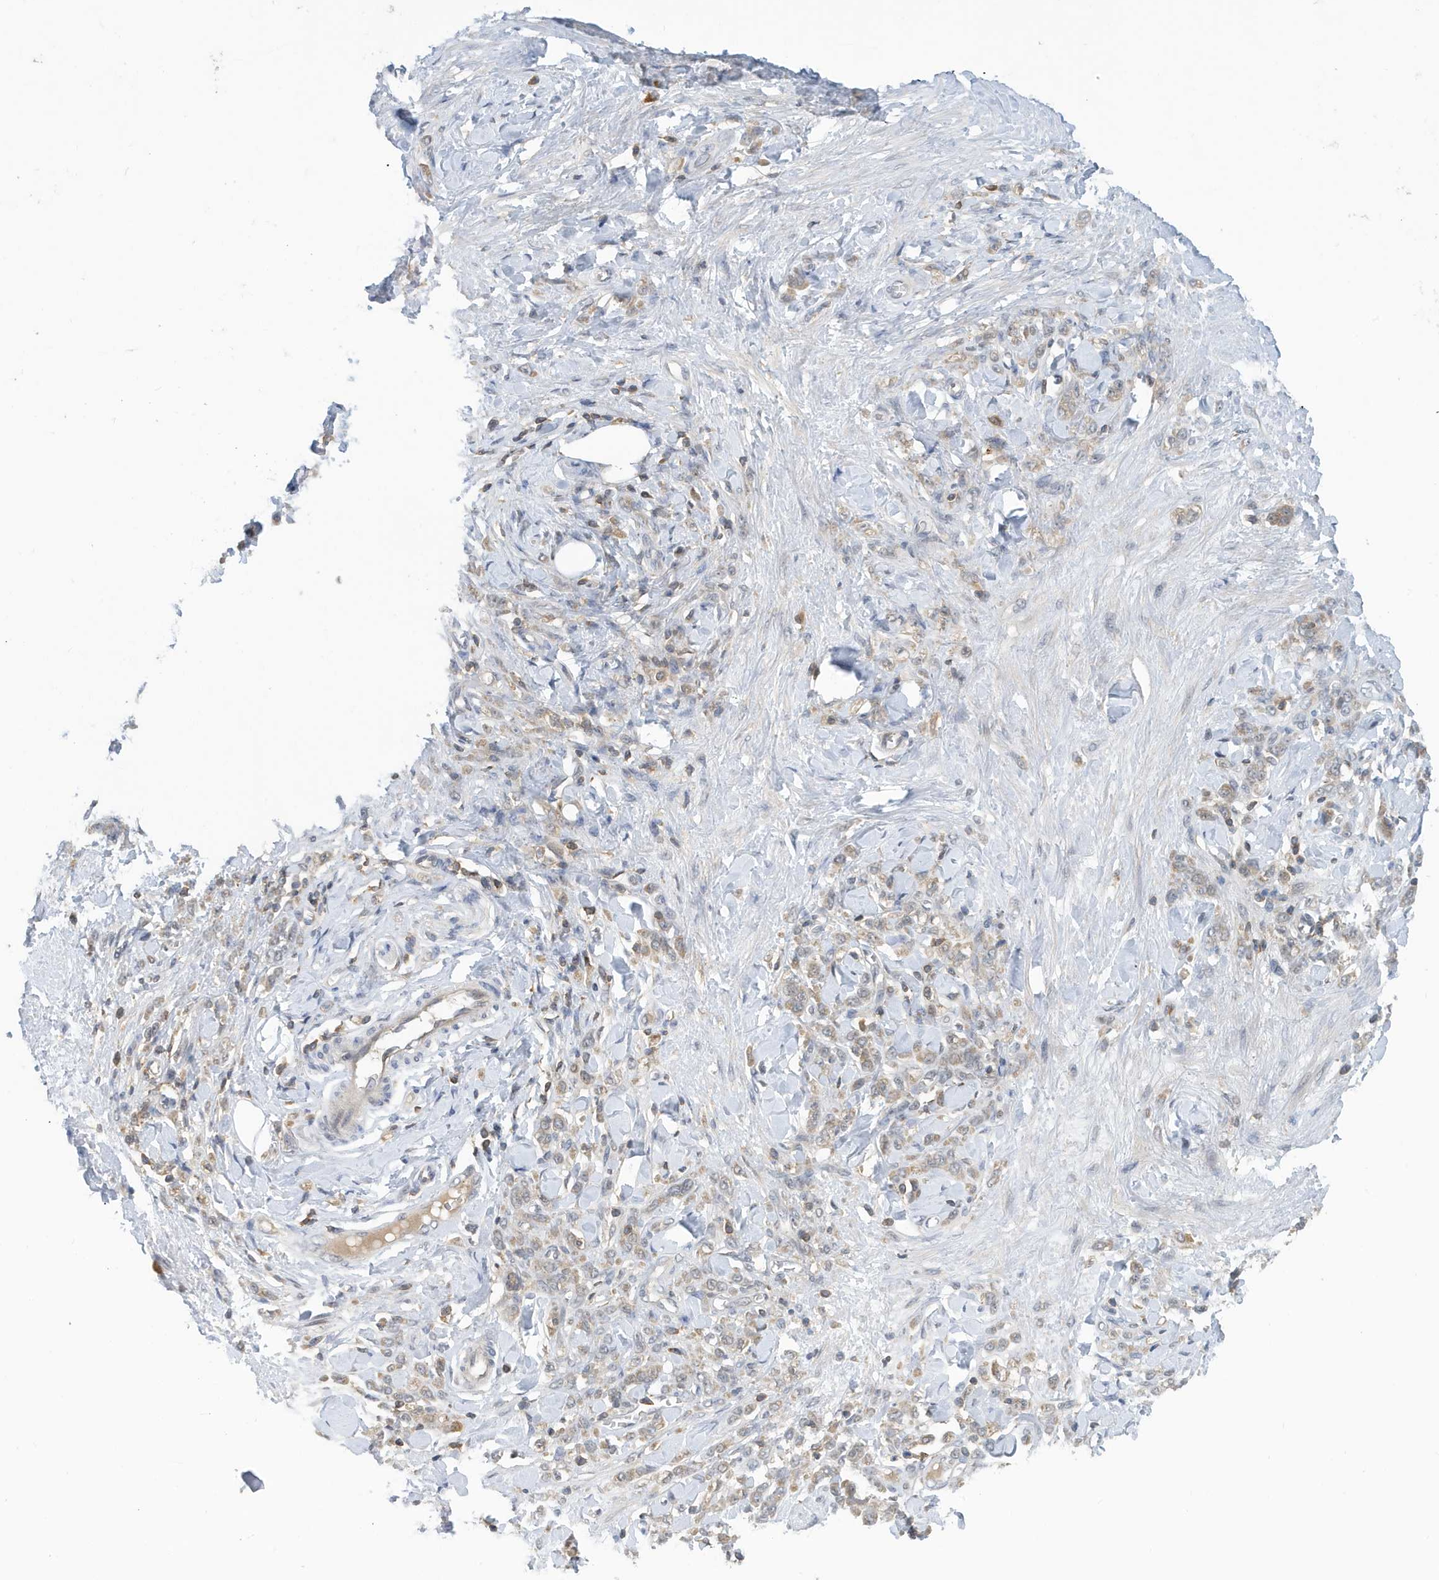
{"staining": {"intensity": "weak", "quantity": "25%-75%", "location": "cytoplasmic/membranous"}, "tissue": "stomach cancer", "cell_type": "Tumor cells", "image_type": "cancer", "snomed": [{"axis": "morphology", "description": "Normal tissue, NOS"}, {"axis": "morphology", "description": "Adenocarcinoma, NOS"}, {"axis": "topography", "description": "Stomach"}], "caption": "A photomicrograph showing weak cytoplasmic/membranous positivity in about 25%-75% of tumor cells in stomach cancer, as visualized by brown immunohistochemical staining.", "gene": "NSUN3", "patient": {"sex": "male", "age": 82}}